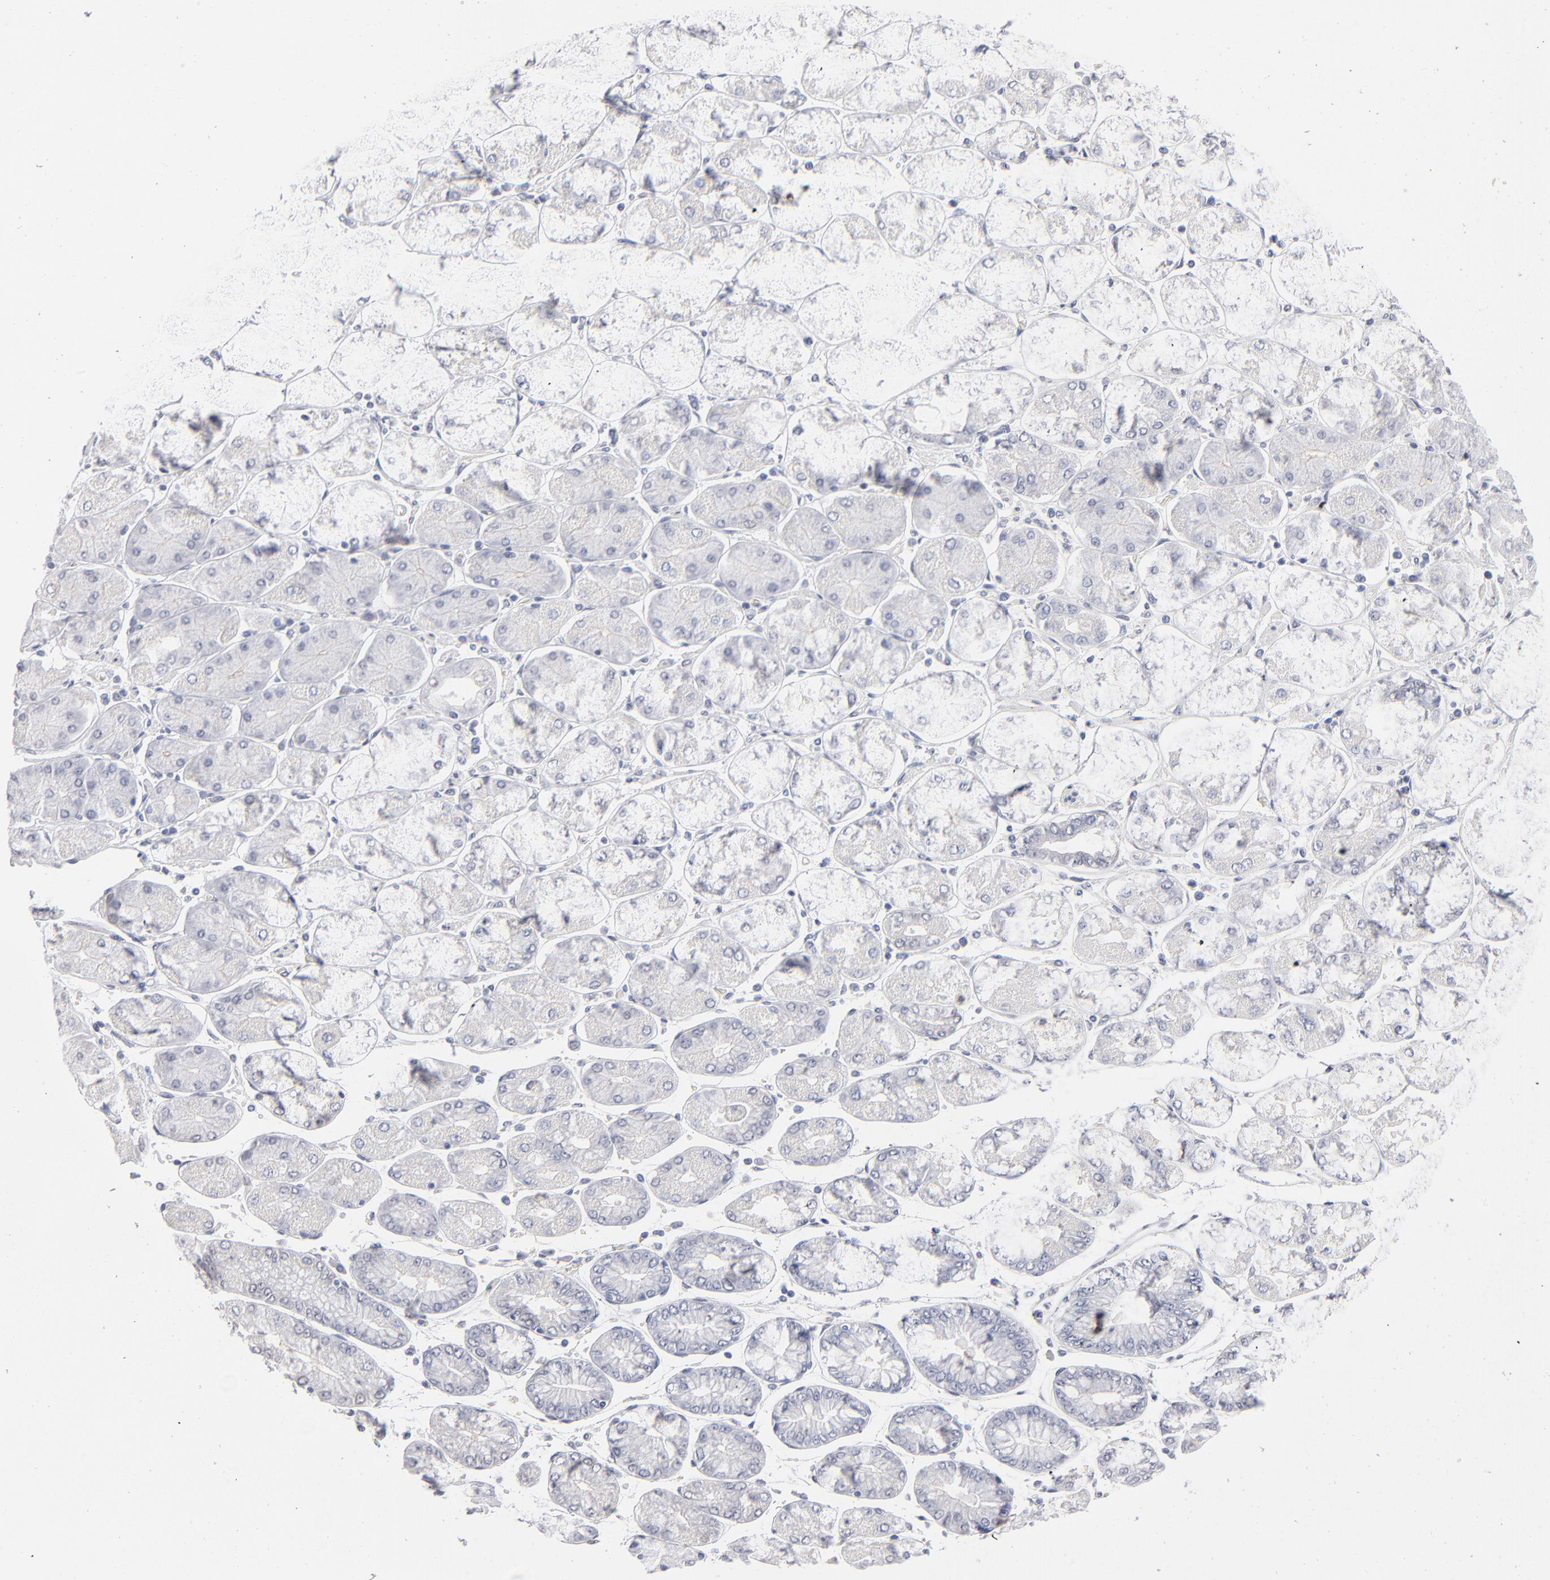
{"staining": {"intensity": "negative", "quantity": "none", "location": "none"}, "tissue": "stomach cancer", "cell_type": "Tumor cells", "image_type": "cancer", "snomed": [{"axis": "morphology", "description": "Normal tissue, NOS"}, {"axis": "morphology", "description": "Adenocarcinoma, NOS"}, {"axis": "topography", "description": "Stomach, upper"}, {"axis": "topography", "description": "Stomach"}], "caption": "Micrograph shows no protein staining in tumor cells of adenocarcinoma (stomach) tissue.", "gene": "RBM3", "patient": {"sex": "male", "age": 59}}